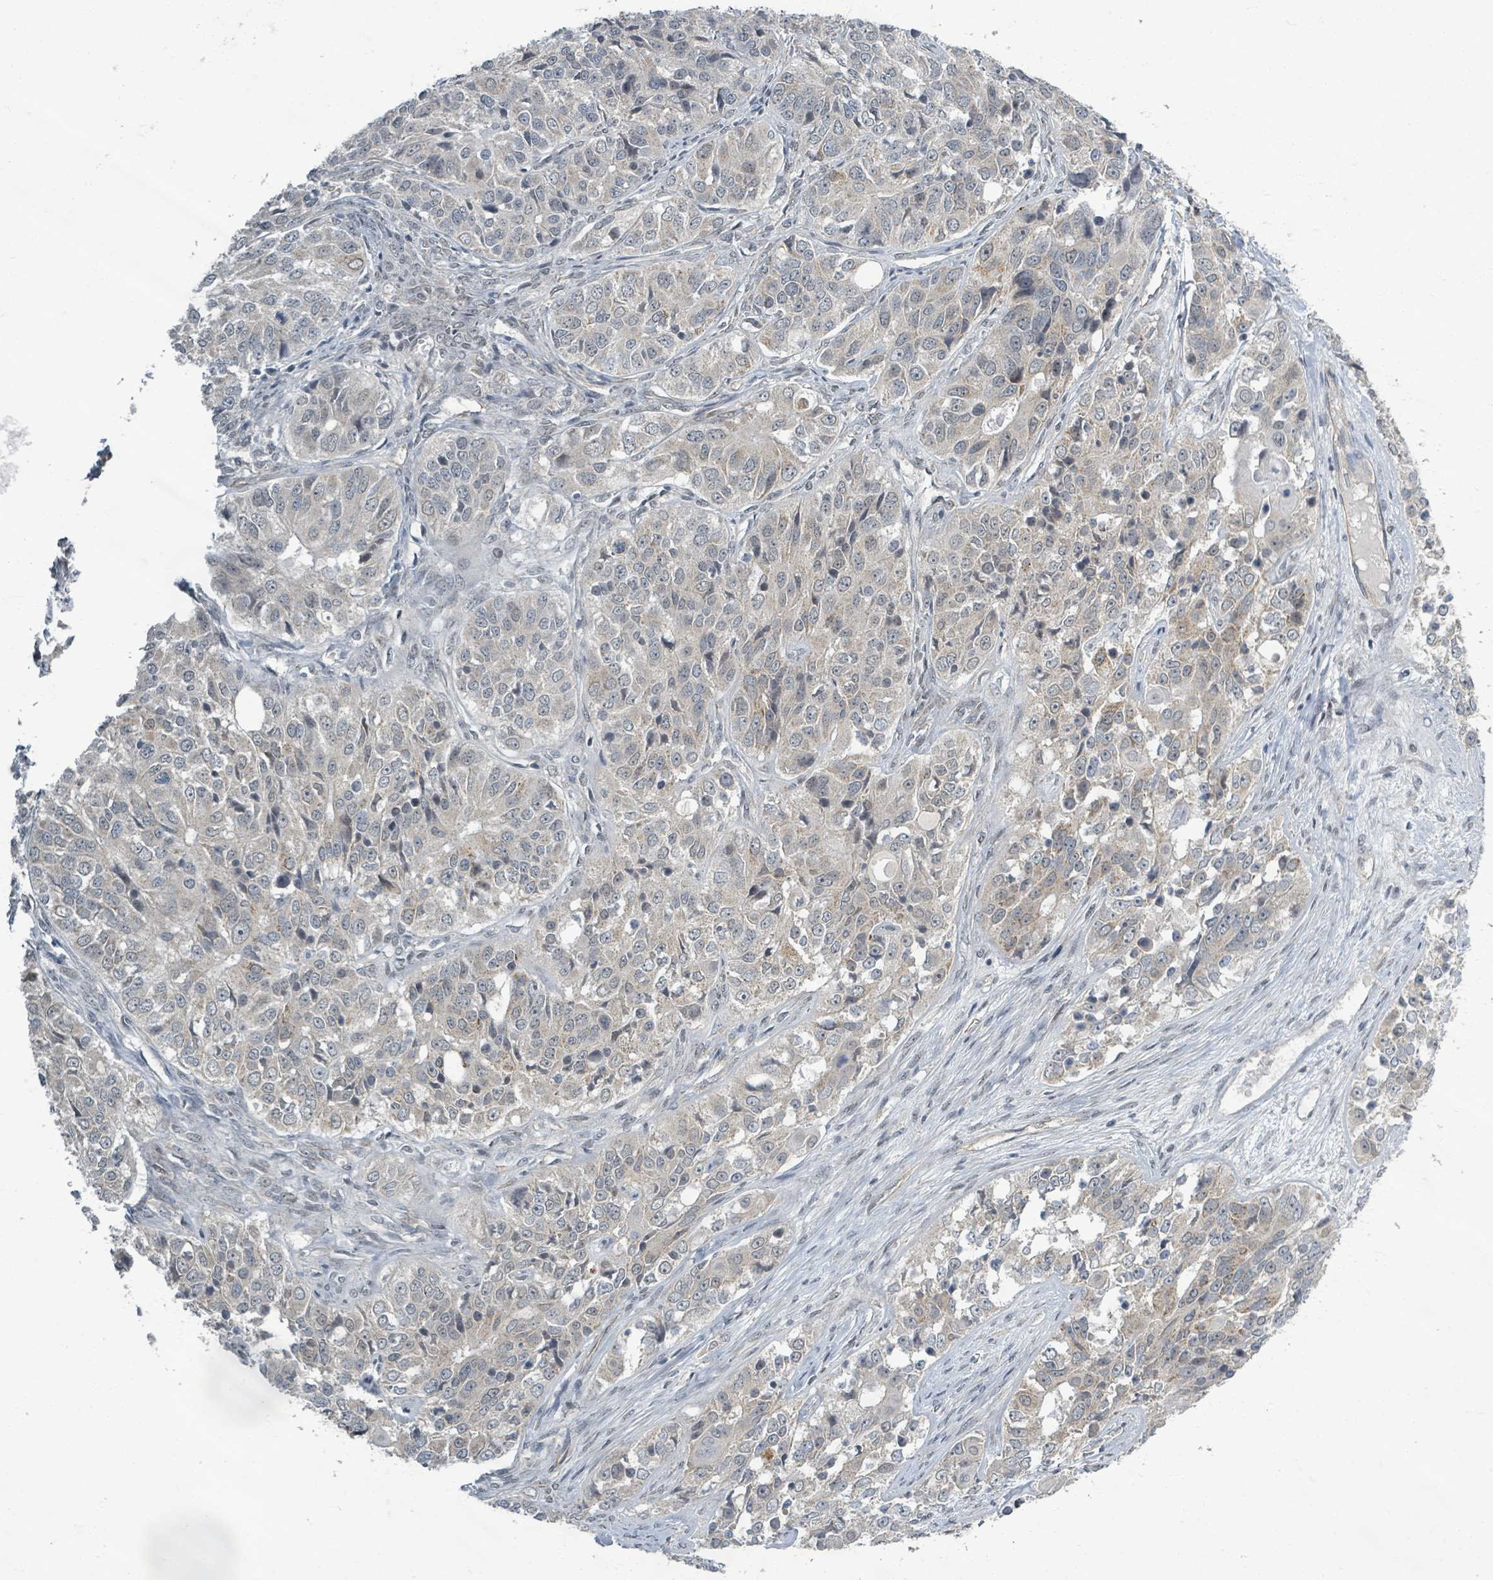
{"staining": {"intensity": "negative", "quantity": "none", "location": "none"}, "tissue": "ovarian cancer", "cell_type": "Tumor cells", "image_type": "cancer", "snomed": [{"axis": "morphology", "description": "Carcinoma, endometroid"}, {"axis": "topography", "description": "Ovary"}], "caption": "Immunohistochemistry of human ovarian cancer (endometroid carcinoma) exhibits no staining in tumor cells.", "gene": "INTS15", "patient": {"sex": "female", "age": 51}}